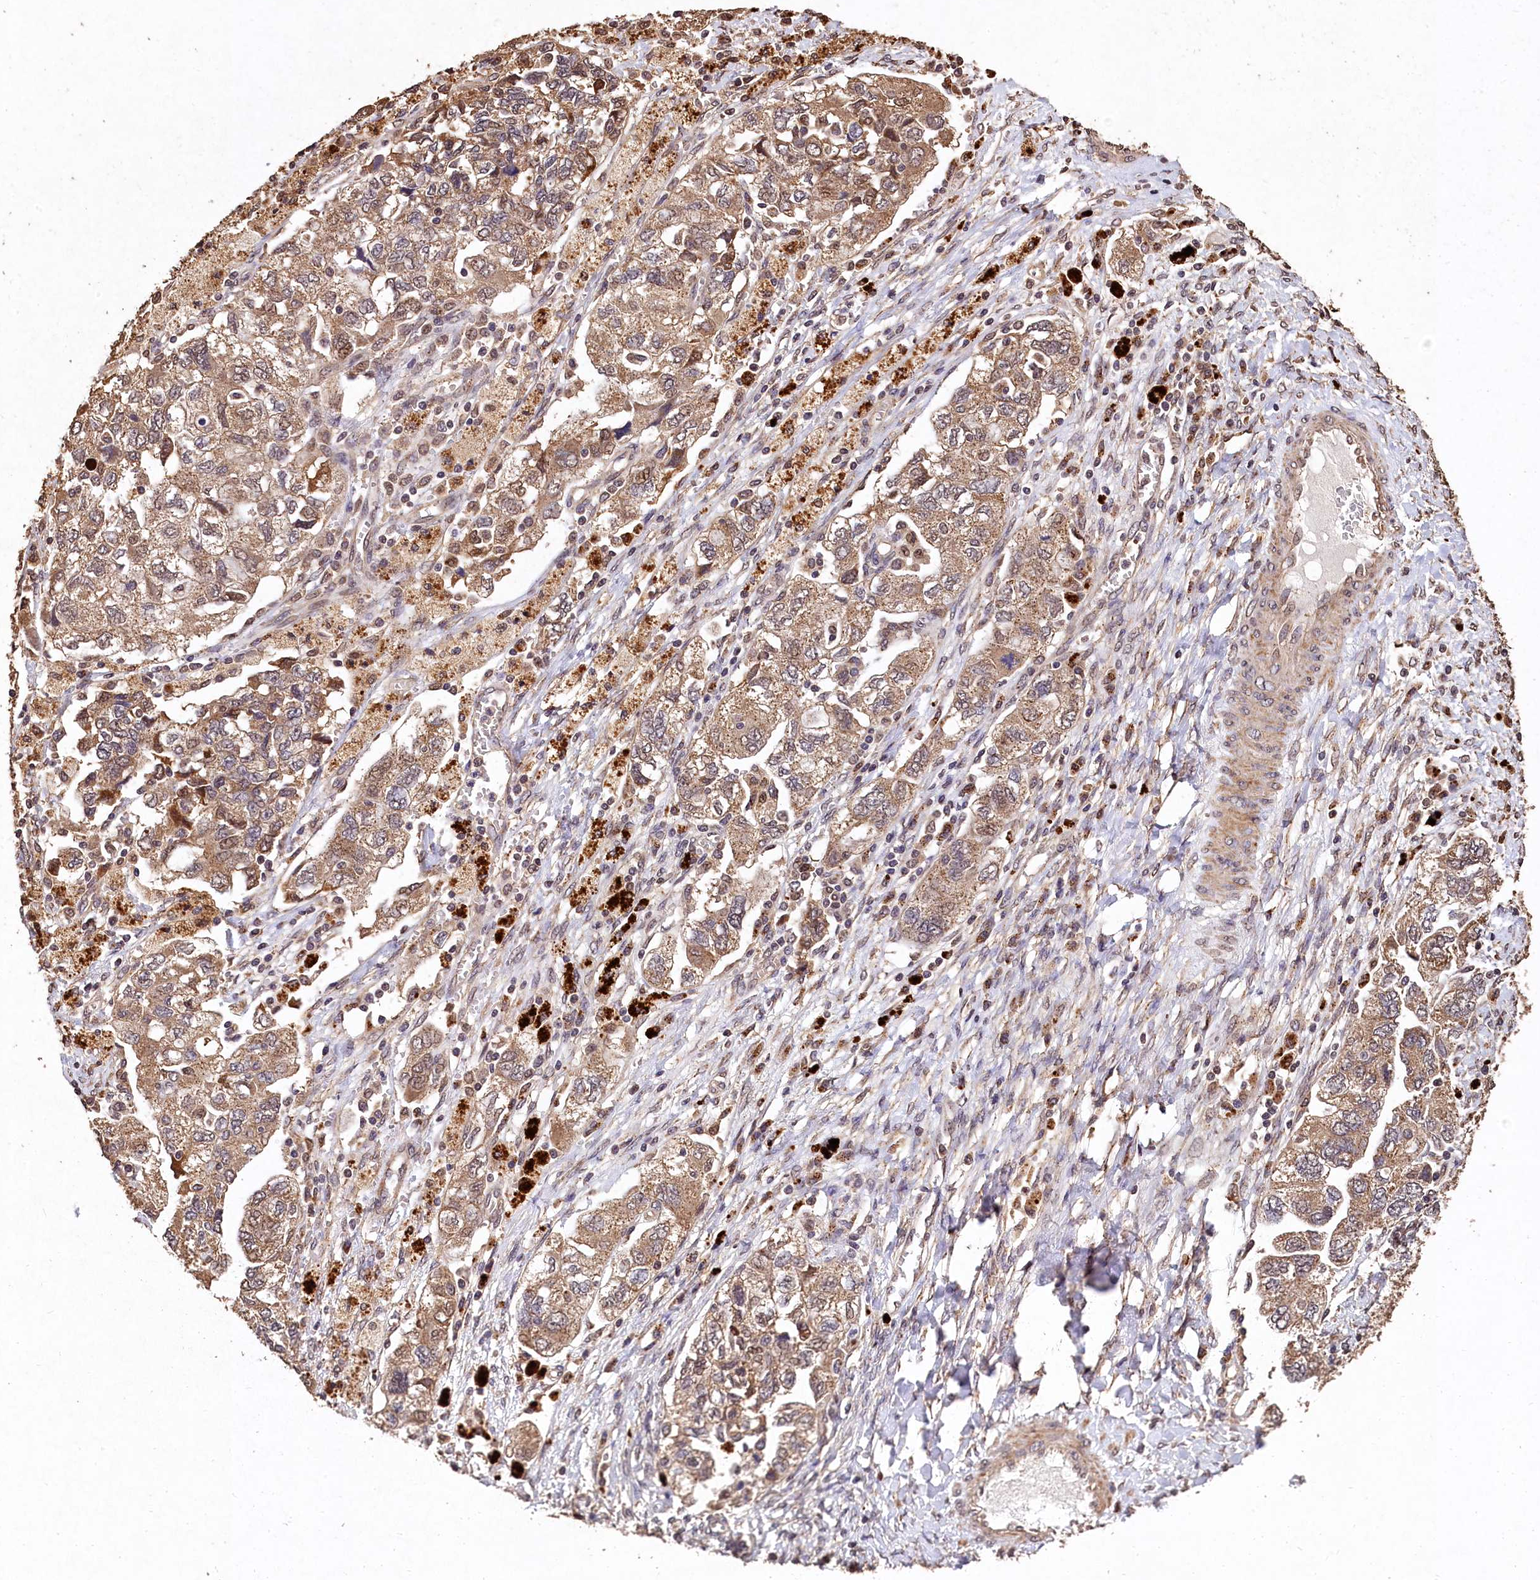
{"staining": {"intensity": "moderate", "quantity": ">75%", "location": "cytoplasmic/membranous"}, "tissue": "ovarian cancer", "cell_type": "Tumor cells", "image_type": "cancer", "snomed": [{"axis": "morphology", "description": "Carcinoma, NOS"}, {"axis": "morphology", "description": "Cystadenocarcinoma, serous, NOS"}, {"axis": "topography", "description": "Ovary"}], "caption": "Carcinoma (ovarian) tissue shows moderate cytoplasmic/membranous staining in approximately >75% of tumor cells", "gene": "LSM4", "patient": {"sex": "female", "age": 69}}